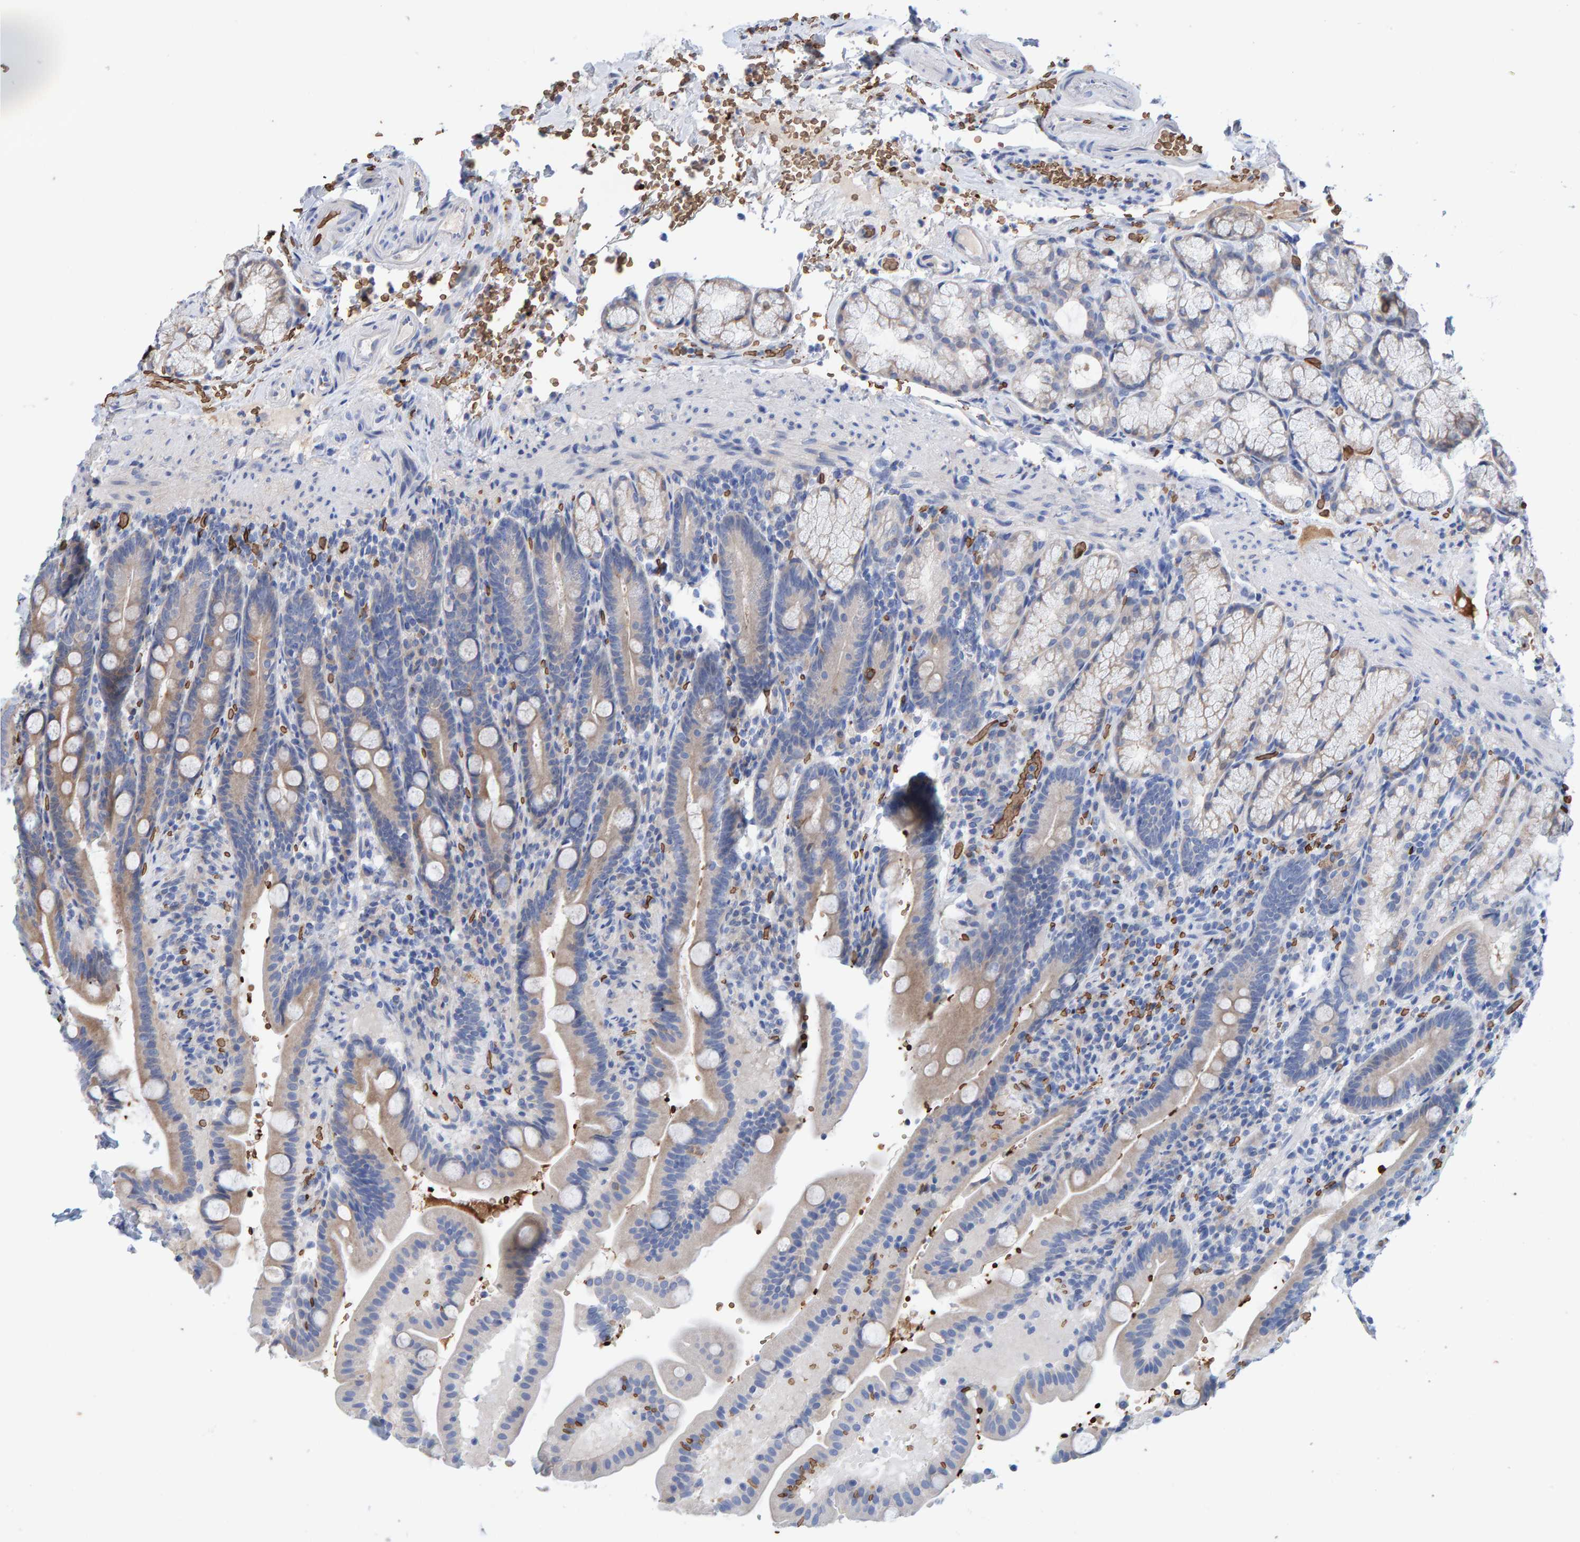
{"staining": {"intensity": "weak", "quantity": "25%-75%", "location": "cytoplasmic/membranous"}, "tissue": "duodenum", "cell_type": "Glandular cells", "image_type": "normal", "snomed": [{"axis": "morphology", "description": "Normal tissue, NOS"}, {"axis": "topography", "description": "Duodenum"}], "caption": "This is a micrograph of immunohistochemistry (IHC) staining of unremarkable duodenum, which shows weak staining in the cytoplasmic/membranous of glandular cells.", "gene": "VPS9D1", "patient": {"sex": "male", "age": 54}}